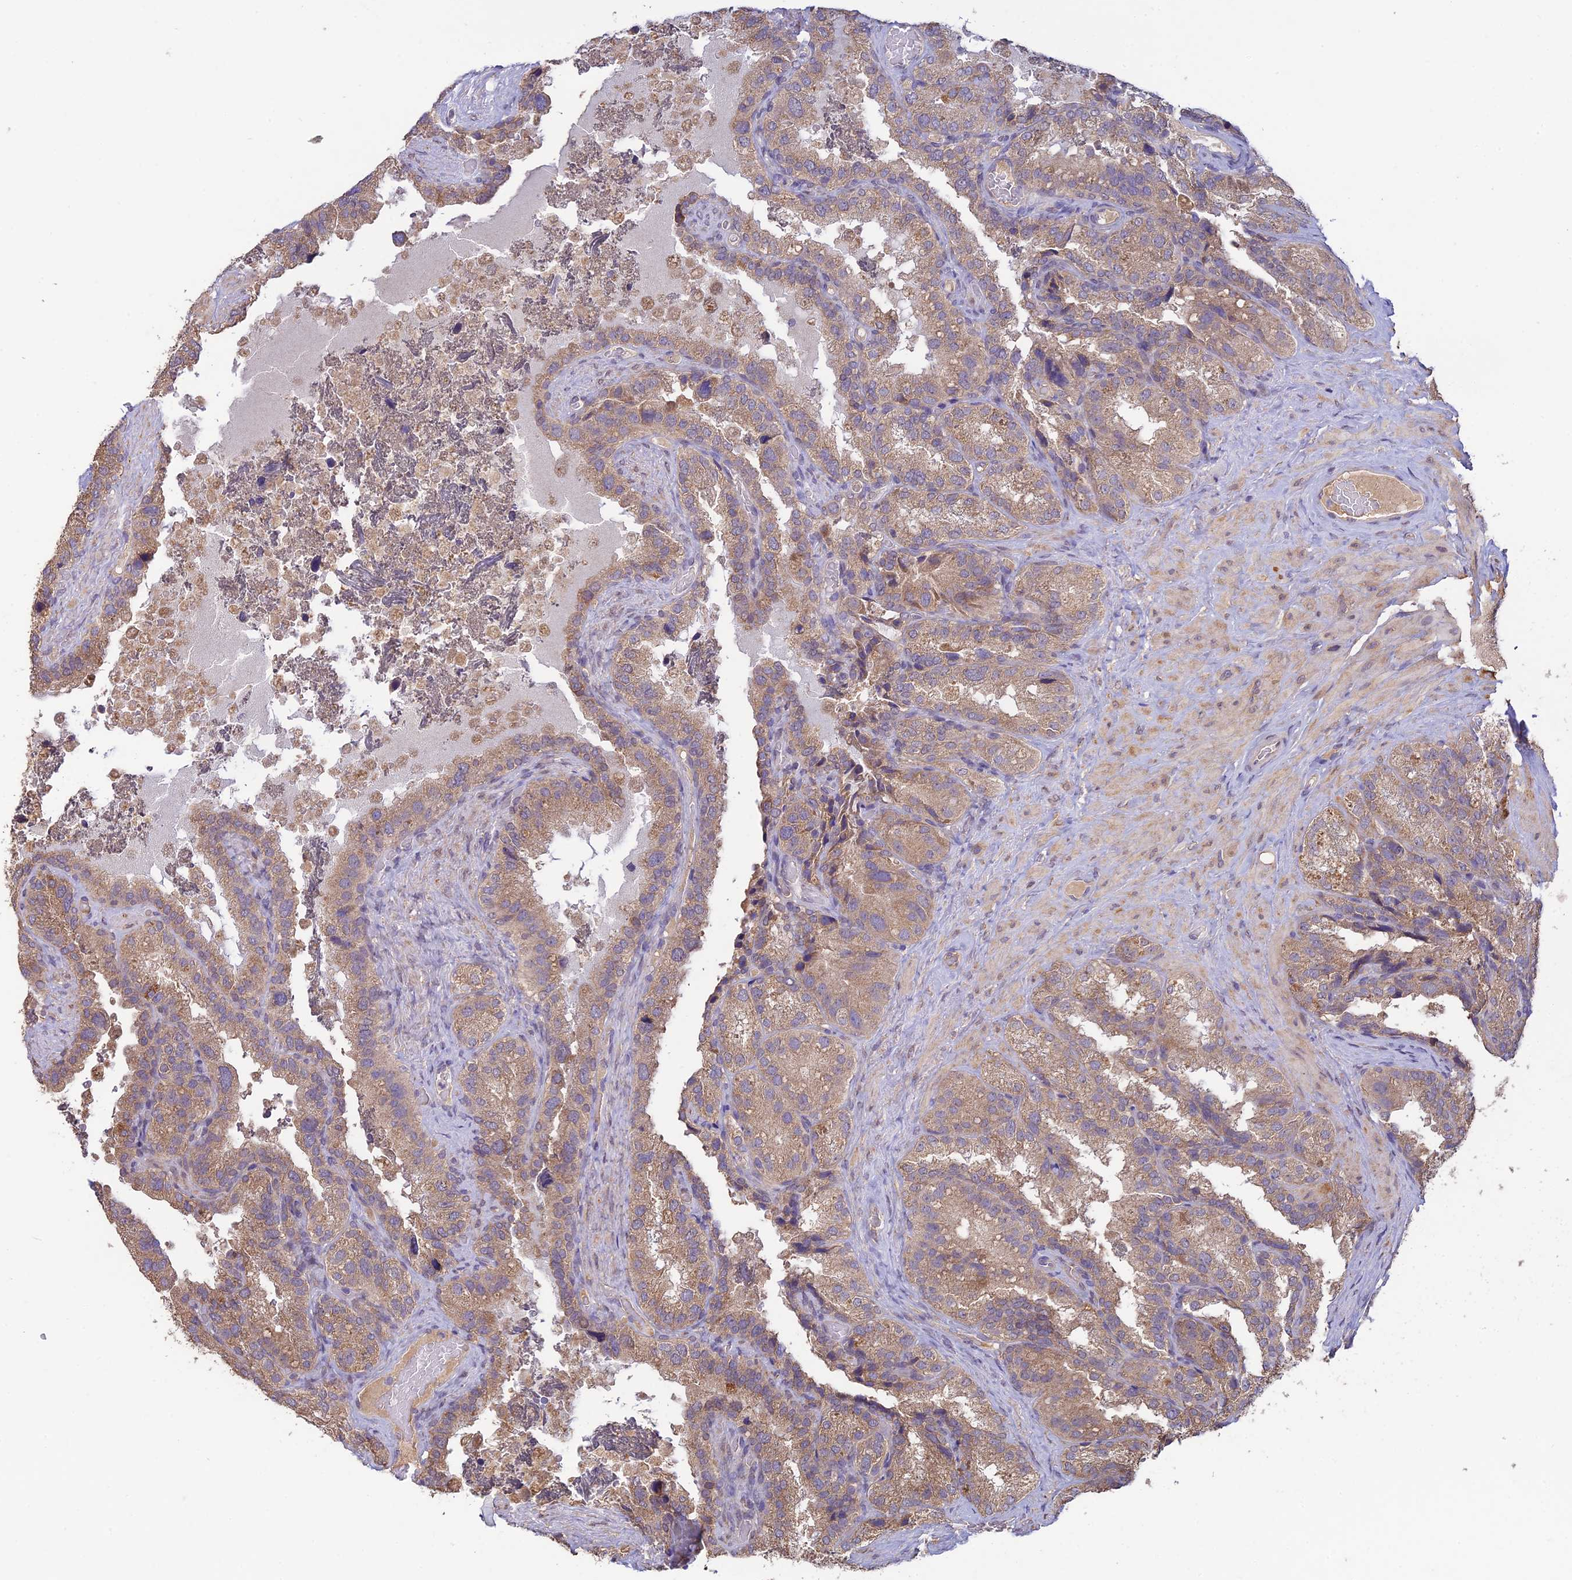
{"staining": {"intensity": "moderate", "quantity": ">75%", "location": "cytoplasmic/membranous"}, "tissue": "seminal vesicle", "cell_type": "Glandular cells", "image_type": "normal", "snomed": [{"axis": "morphology", "description": "Normal tissue, NOS"}, {"axis": "topography", "description": "Seminal veicle"}], "caption": "Immunohistochemistry staining of benign seminal vesicle, which demonstrates medium levels of moderate cytoplasmic/membranous expression in approximately >75% of glandular cells indicating moderate cytoplasmic/membranous protein positivity. The staining was performed using DAB (3,3'-diaminobenzidine) (brown) for protein detection and nuclei were counterstained in hematoxylin (blue).", "gene": "MRNIP", "patient": {"sex": "male", "age": 58}}